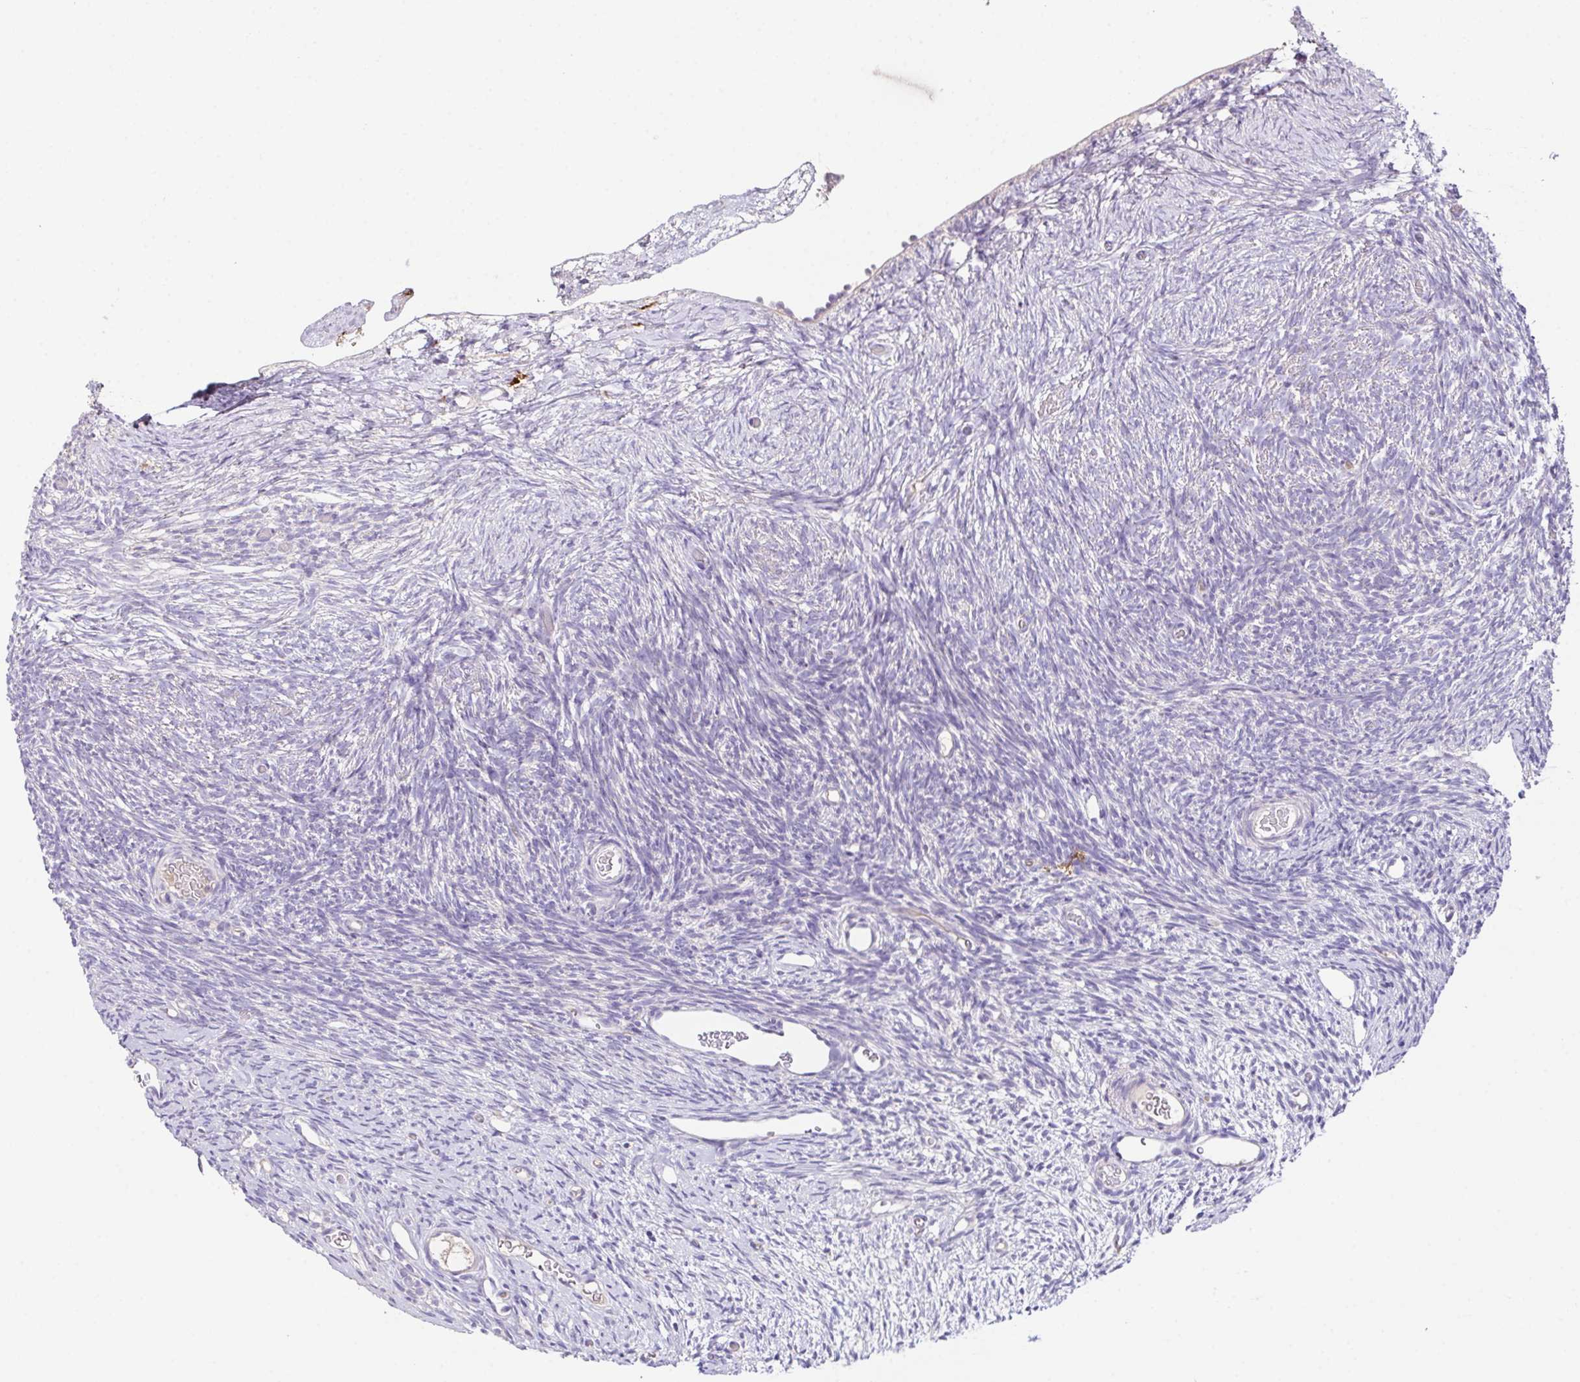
{"staining": {"intensity": "weak", "quantity": ">75%", "location": "cytoplasmic/membranous"}, "tissue": "ovary", "cell_type": "Follicle cells", "image_type": "normal", "snomed": [{"axis": "morphology", "description": "Normal tissue, NOS"}, {"axis": "topography", "description": "Ovary"}], "caption": "High-magnification brightfield microscopy of benign ovary stained with DAB (brown) and counterstained with hematoxylin (blue). follicle cells exhibit weak cytoplasmic/membranous expression is appreciated in approximately>75% of cells. (DAB (3,3'-diaminobenzidine) IHC, brown staining for protein, blue staining for nuclei).", "gene": "MARCO", "patient": {"sex": "female", "age": 39}}